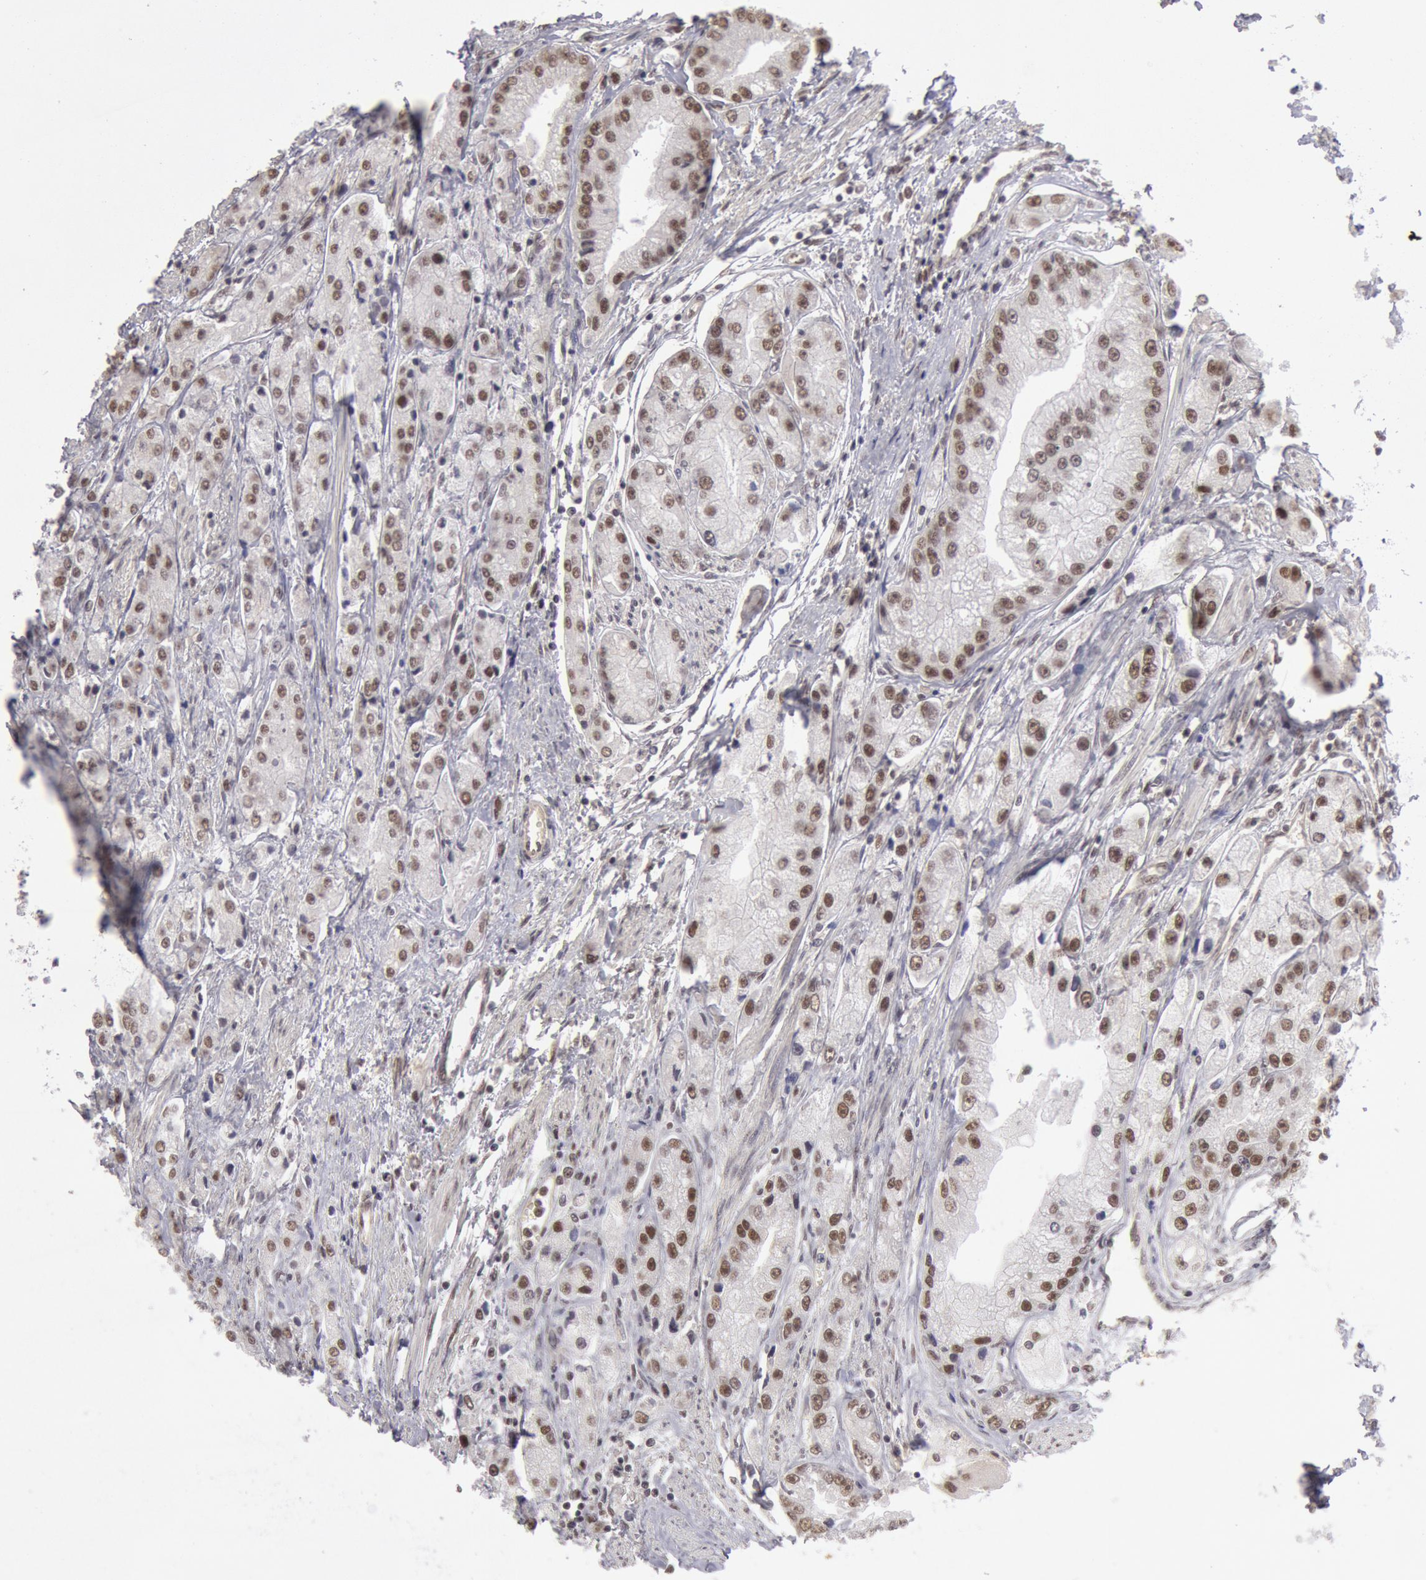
{"staining": {"intensity": "weak", "quantity": "25%-75%", "location": "nuclear"}, "tissue": "prostate cancer", "cell_type": "Tumor cells", "image_type": "cancer", "snomed": [{"axis": "morphology", "description": "Adenocarcinoma, Medium grade"}, {"axis": "topography", "description": "Prostate"}], "caption": "A brown stain shows weak nuclear staining of a protein in prostate cancer (adenocarcinoma (medium-grade)) tumor cells. (DAB = brown stain, brightfield microscopy at high magnification).", "gene": "PPP4R3B", "patient": {"sex": "male", "age": 72}}